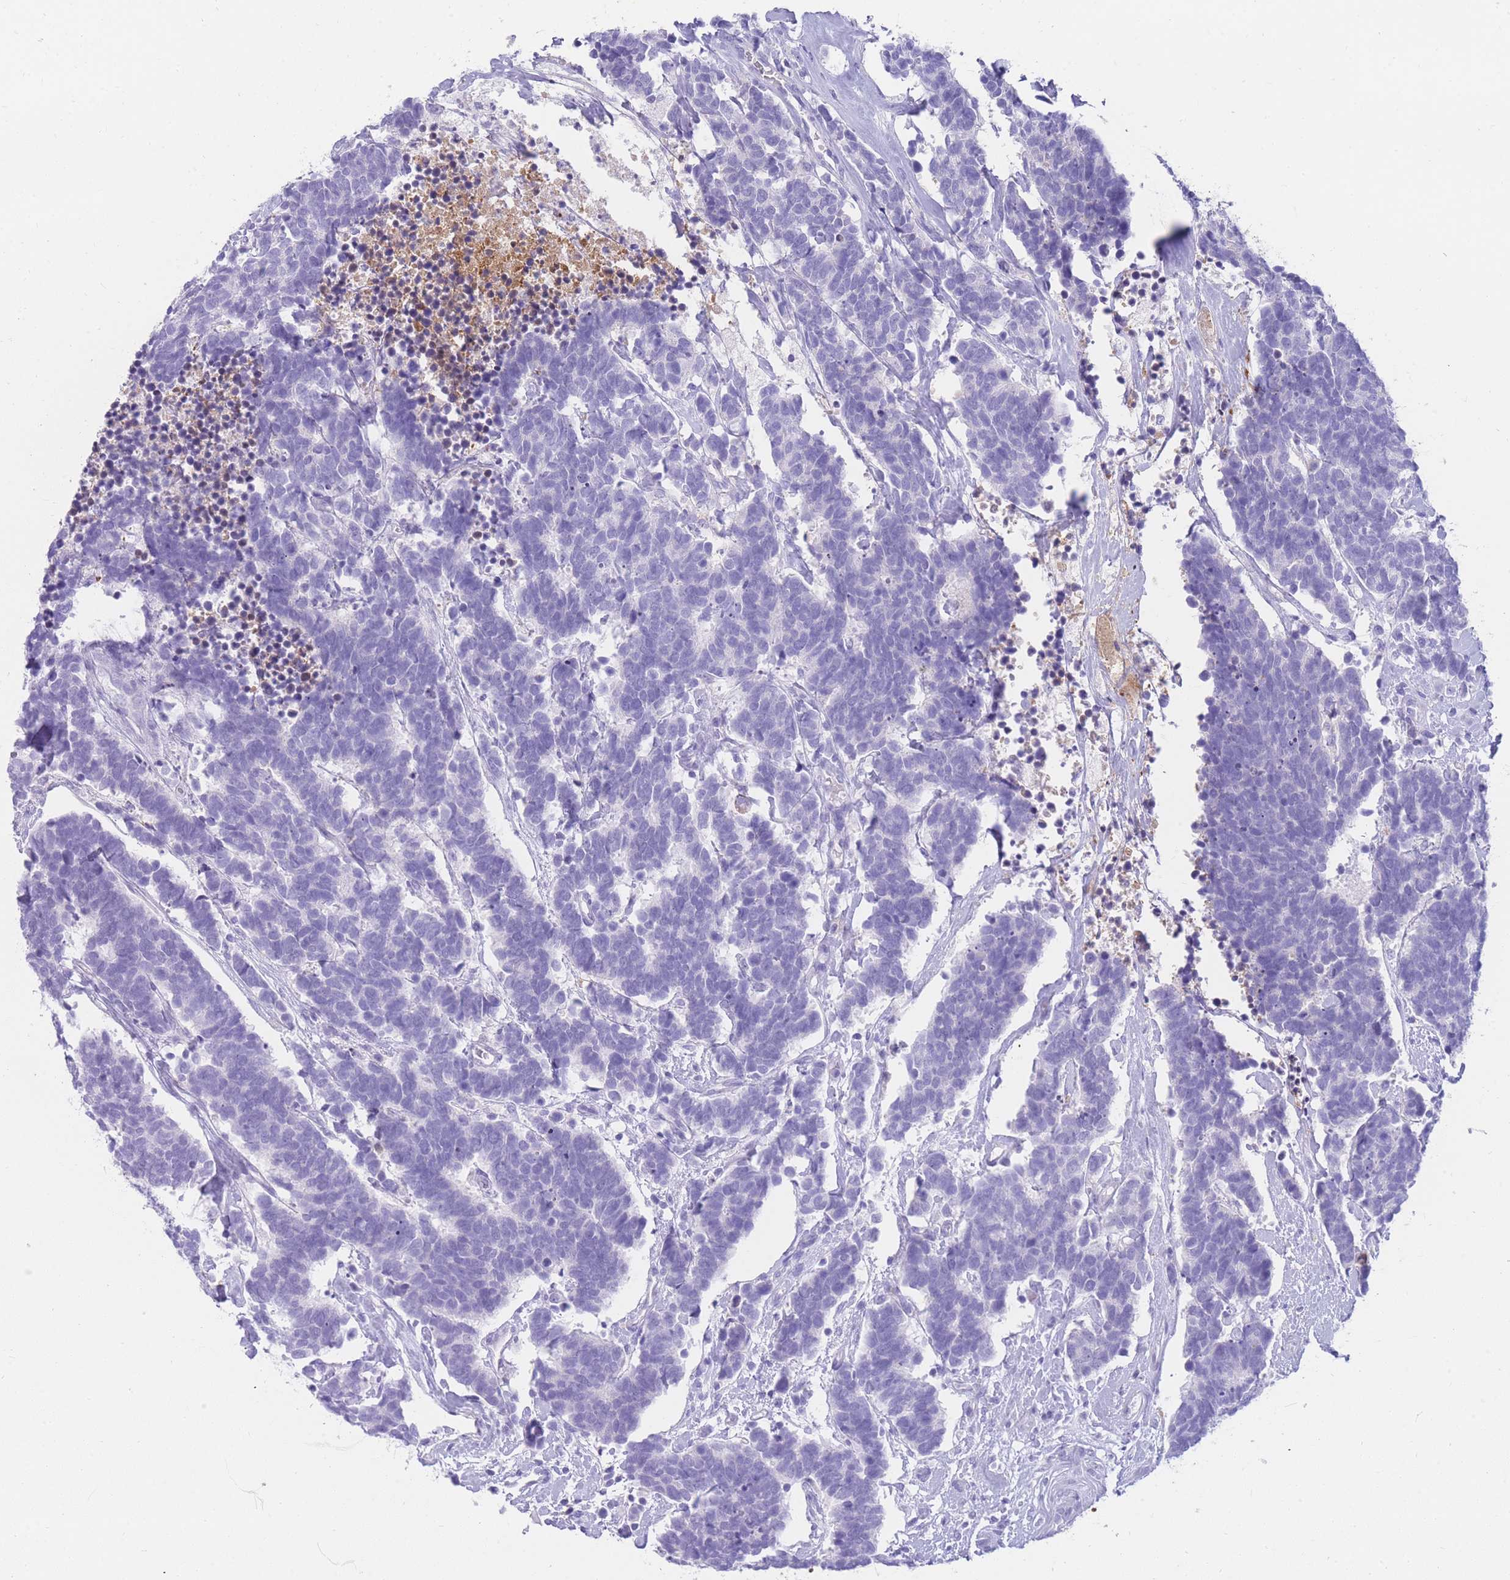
{"staining": {"intensity": "negative", "quantity": "none", "location": "none"}, "tissue": "carcinoid", "cell_type": "Tumor cells", "image_type": "cancer", "snomed": [{"axis": "morphology", "description": "Carcinoma, NOS"}, {"axis": "morphology", "description": "Carcinoid, malignant, NOS"}, {"axis": "topography", "description": "Urinary bladder"}], "caption": "There is no significant staining in tumor cells of carcinoid.", "gene": "NKX1-2", "patient": {"sex": "male", "age": 57}}